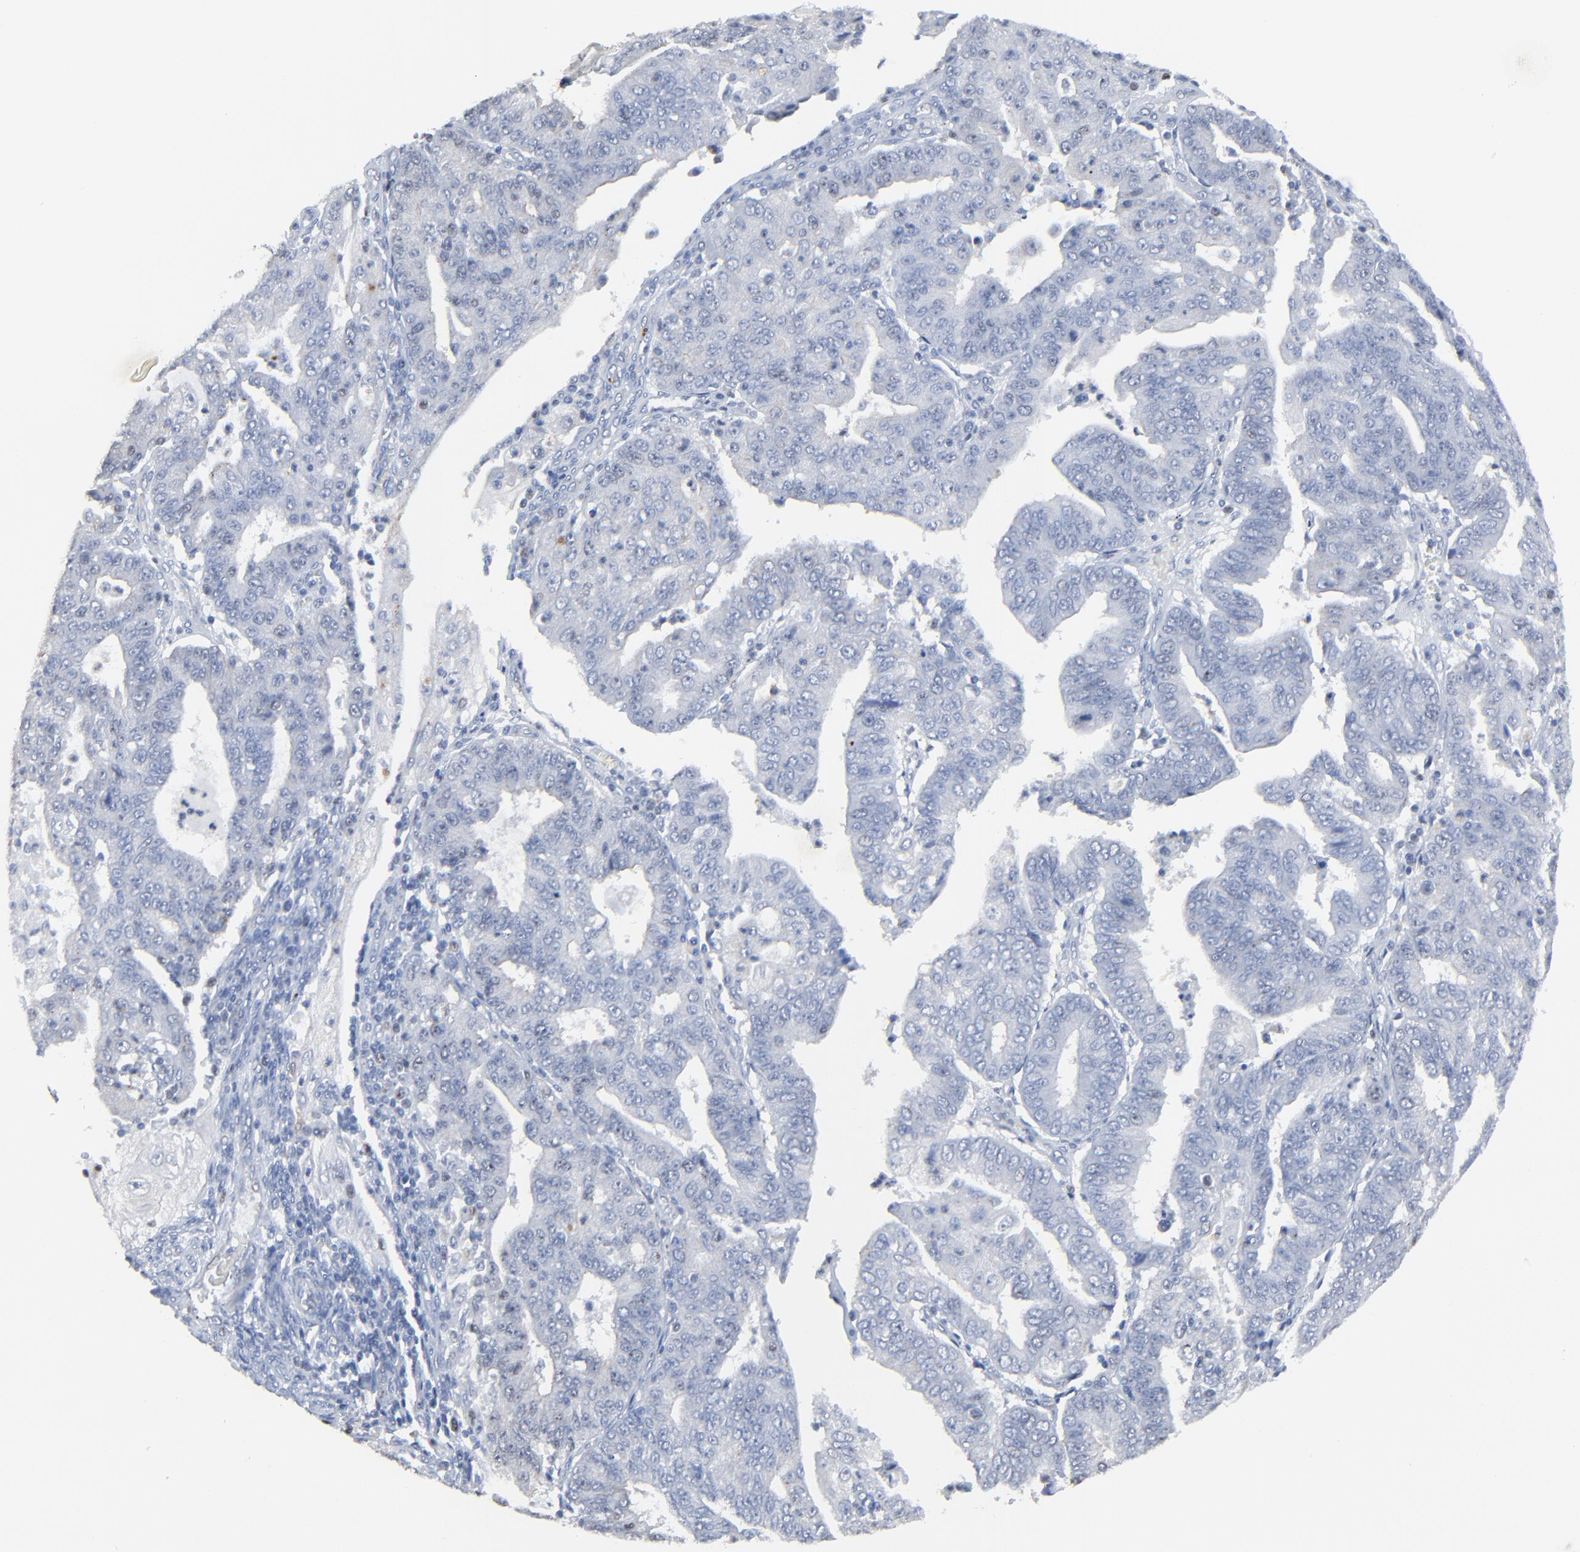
{"staining": {"intensity": "negative", "quantity": "none", "location": "none"}, "tissue": "endometrial cancer", "cell_type": "Tumor cells", "image_type": "cancer", "snomed": [{"axis": "morphology", "description": "Adenocarcinoma, NOS"}, {"axis": "topography", "description": "Endometrium"}], "caption": "A high-resolution image shows IHC staining of endometrial adenocarcinoma, which reveals no significant staining in tumor cells. (Stains: DAB immunohistochemistry (IHC) with hematoxylin counter stain, Microscopy: brightfield microscopy at high magnification).", "gene": "BIRC3", "patient": {"sex": "female", "age": 56}}